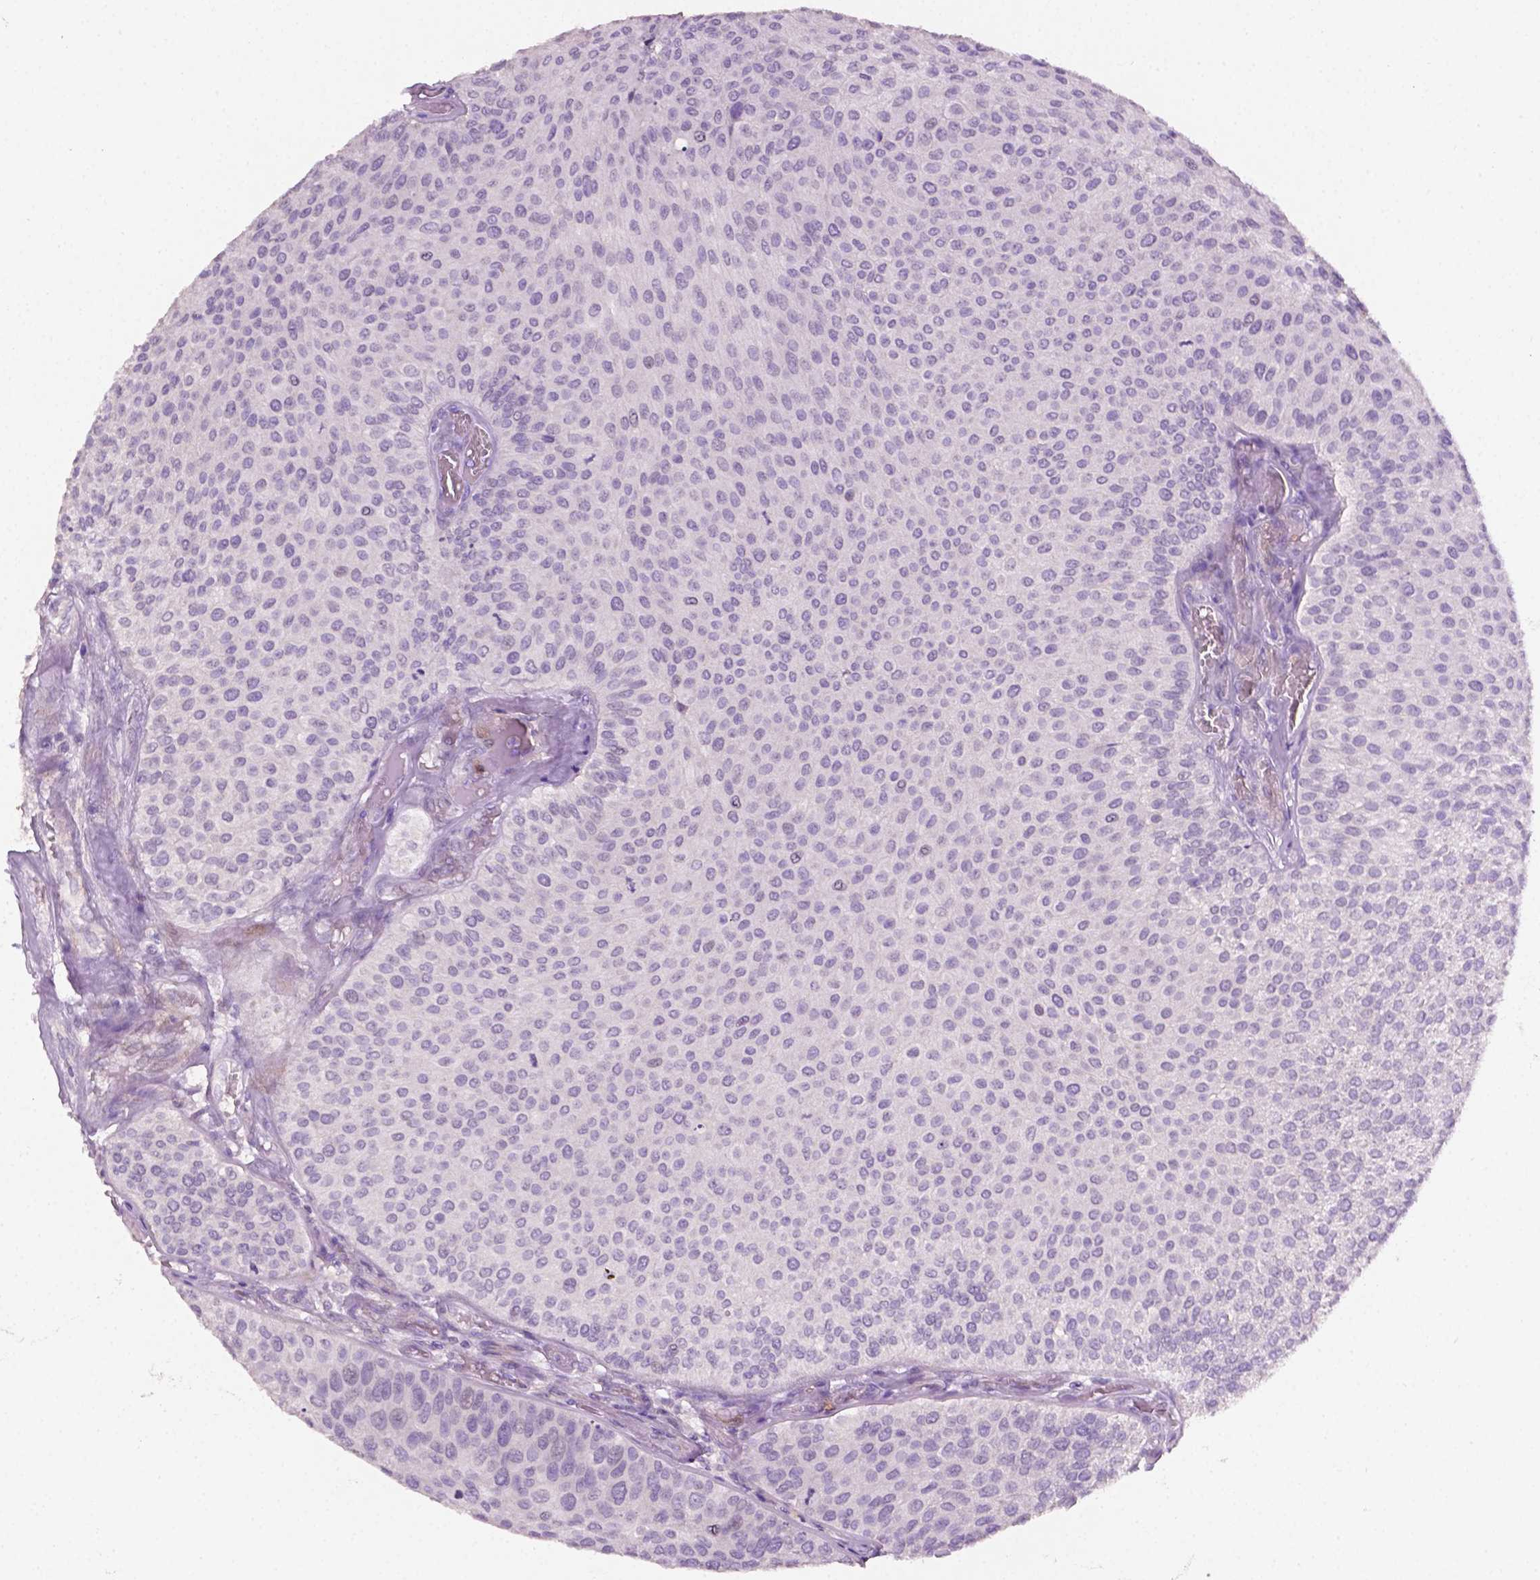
{"staining": {"intensity": "negative", "quantity": "none", "location": "none"}, "tissue": "urothelial cancer", "cell_type": "Tumor cells", "image_type": "cancer", "snomed": [{"axis": "morphology", "description": "Urothelial carcinoma, Low grade"}, {"axis": "topography", "description": "Urinary bladder"}], "caption": "There is no significant staining in tumor cells of low-grade urothelial carcinoma.", "gene": "EGFR", "patient": {"sex": "female", "age": 87}}